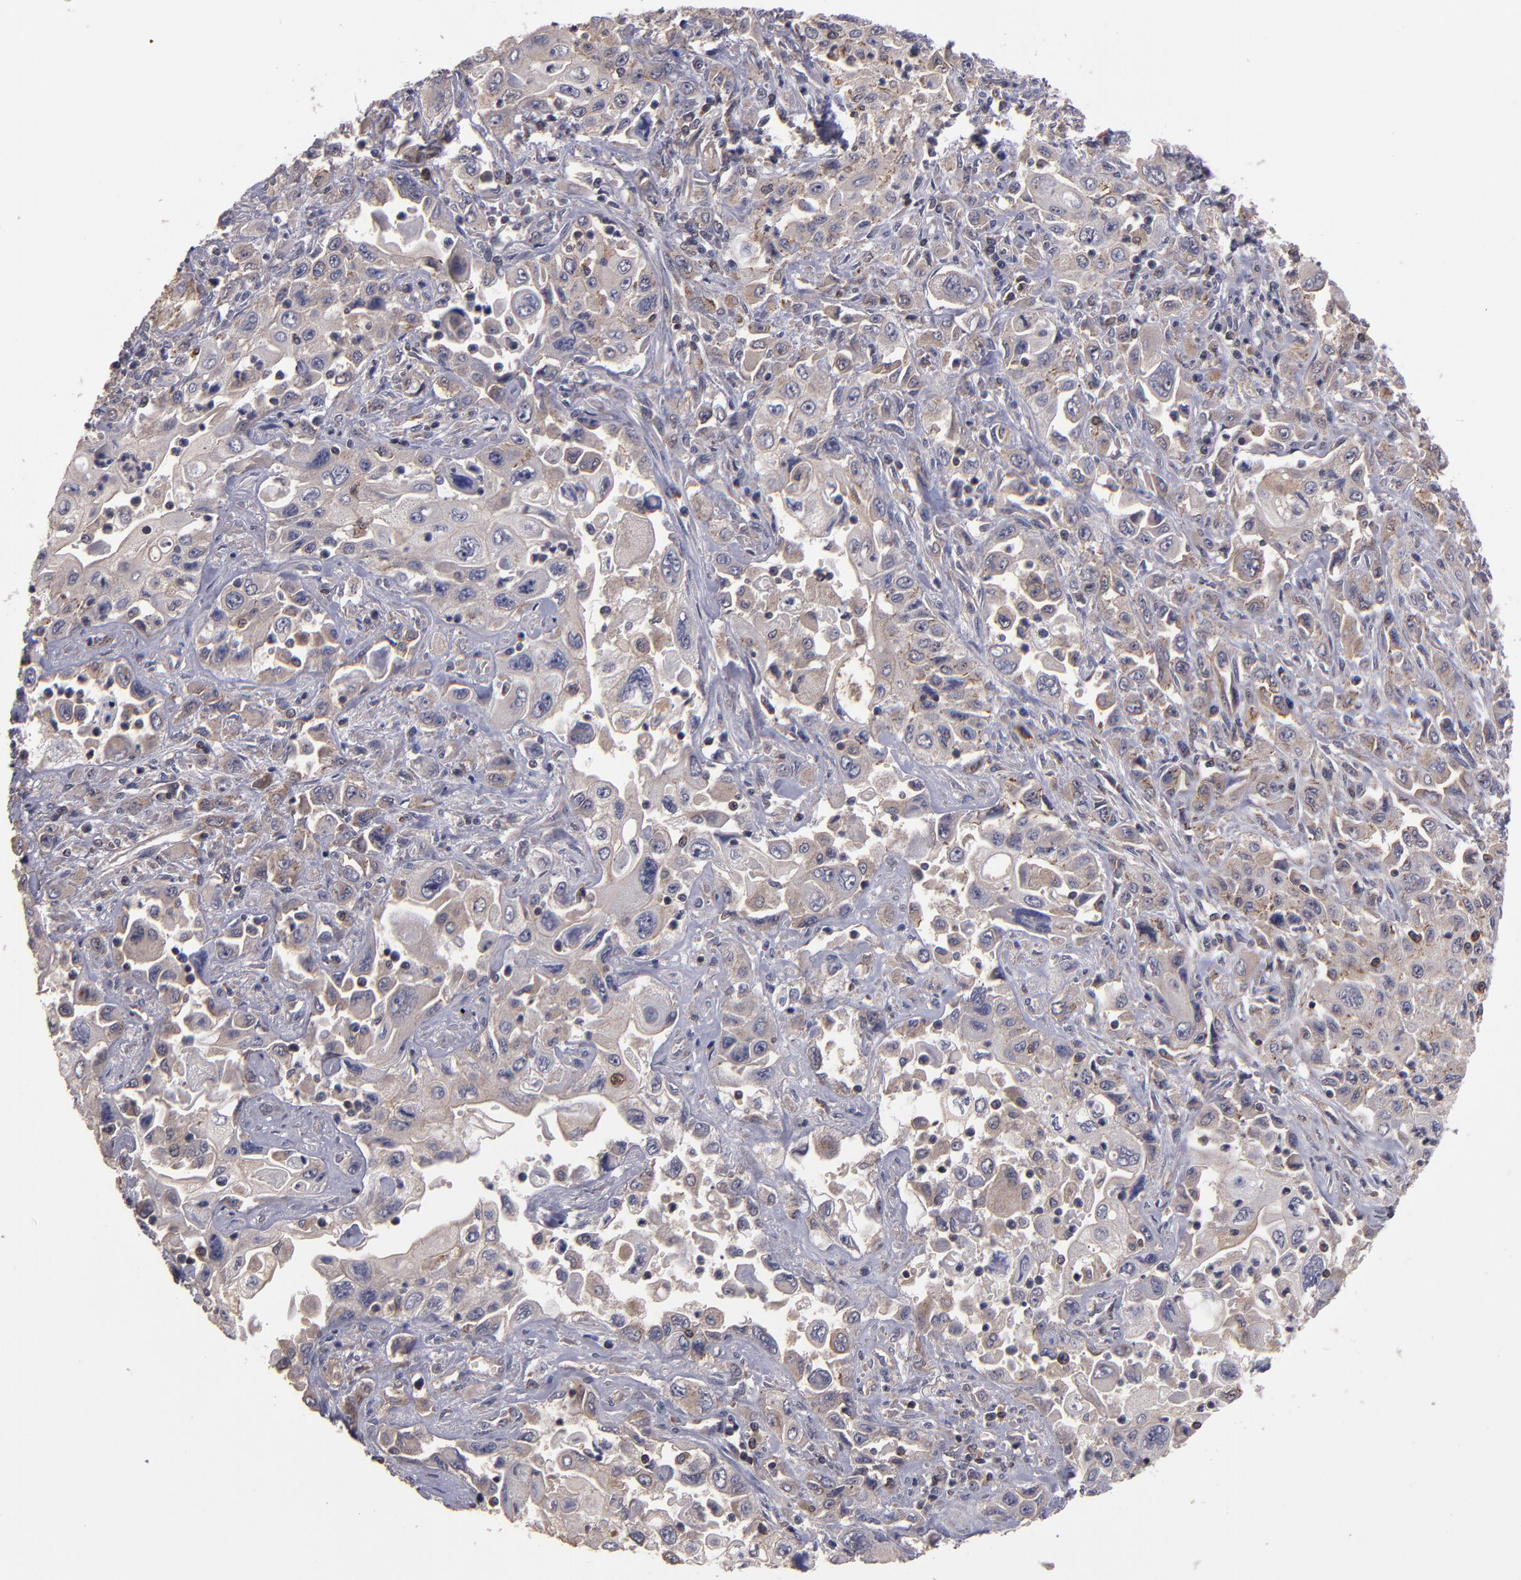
{"staining": {"intensity": "weak", "quantity": "25%-75%", "location": "cytoplasmic/membranous"}, "tissue": "pancreatic cancer", "cell_type": "Tumor cells", "image_type": "cancer", "snomed": [{"axis": "morphology", "description": "Adenocarcinoma, NOS"}, {"axis": "topography", "description": "Pancreas"}], "caption": "The photomicrograph displays staining of pancreatic cancer (adenocarcinoma), revealing weak cytoplasmic/membranous protein expression (brown color) within tumor cells.", "gene": "NF2", "patient": {"sex": "male", "age": 70}}